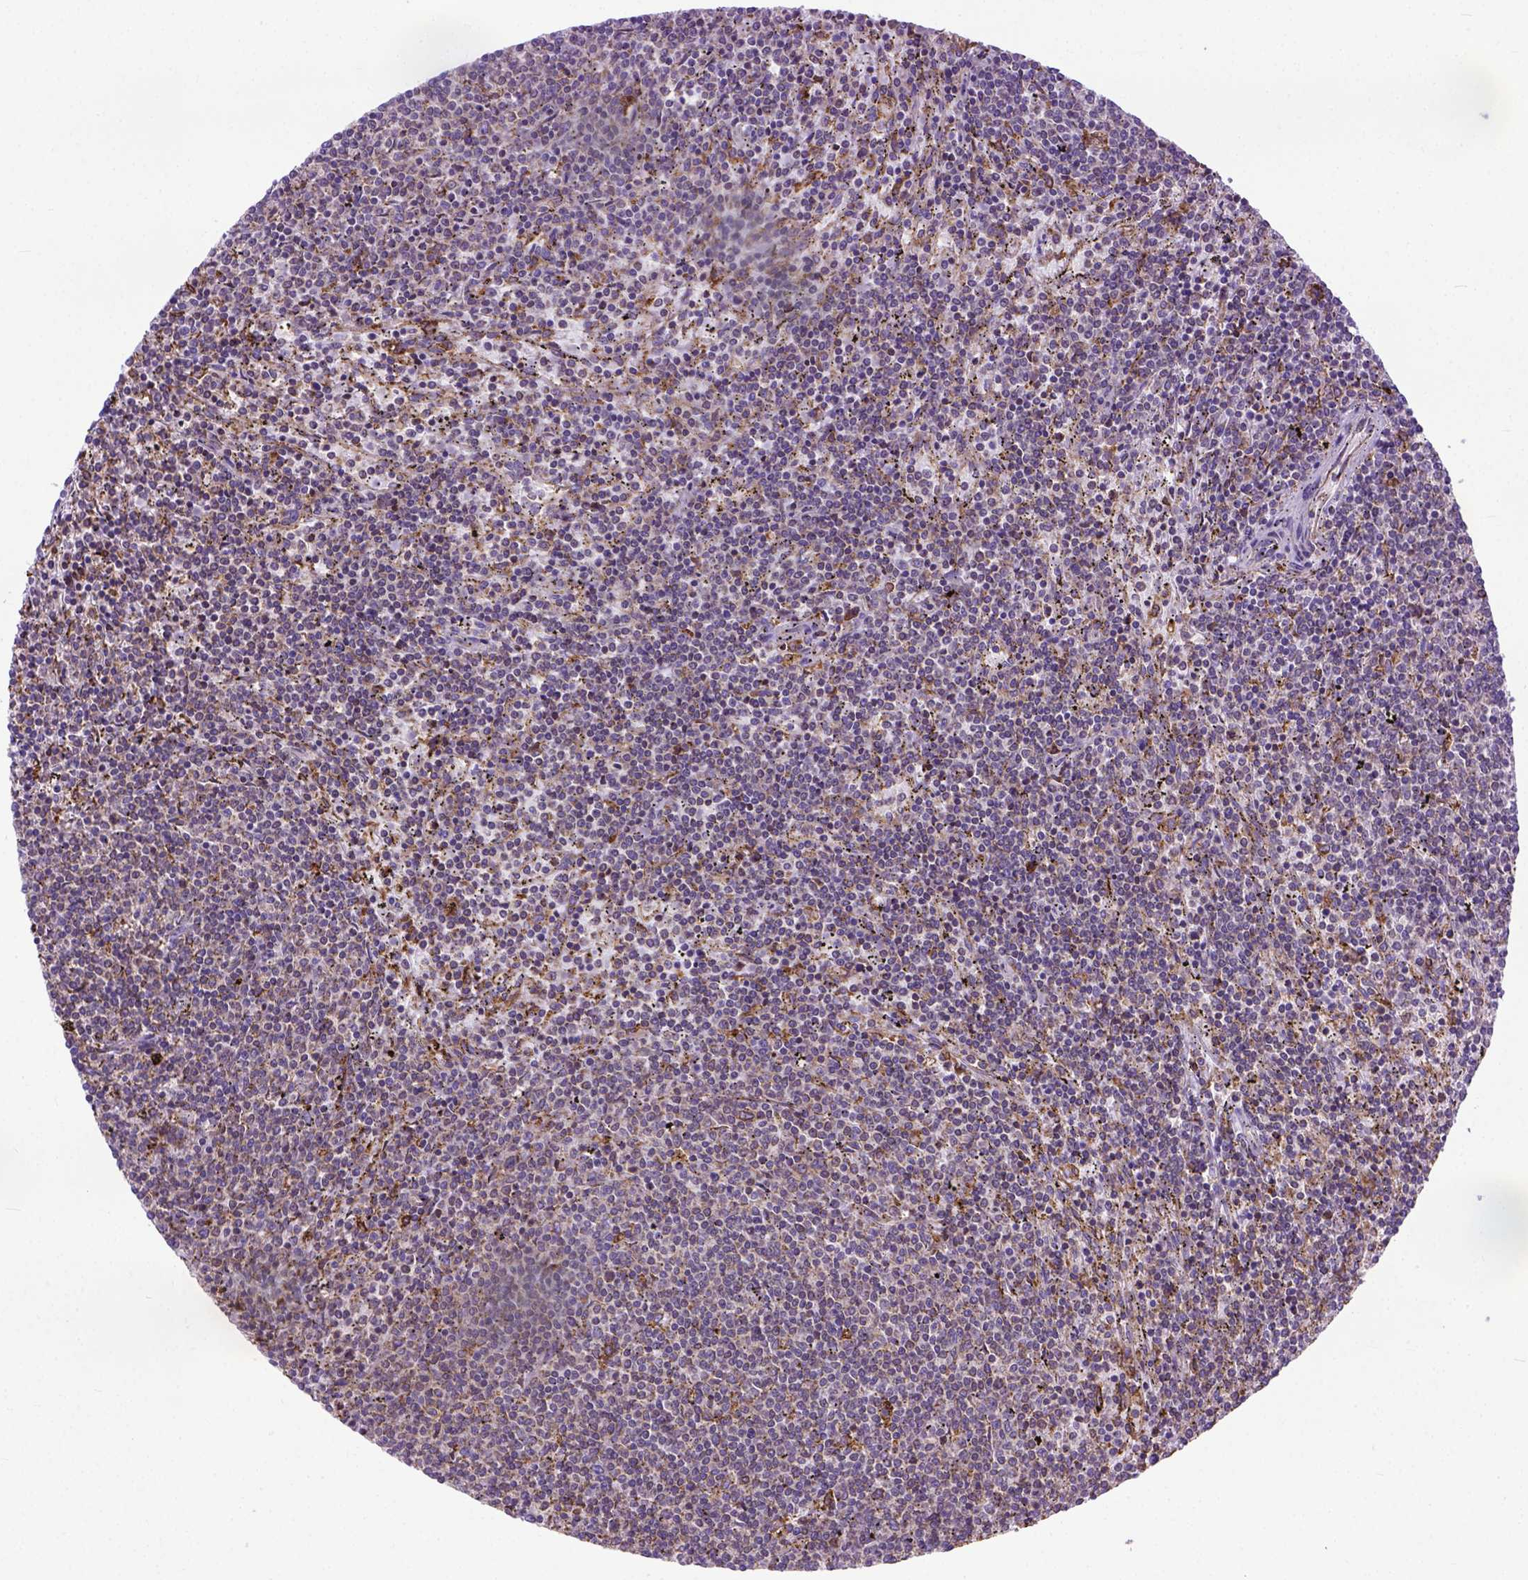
{"staining": {"intensity": "negative", "quantity": "none", "location": "none"}, "tissue": "lymphoma", "cell_type": "Tumor cells", "image_type": "cancer", "snomed": [{"axis": "morphology", "description": "Malignant lymphoma, non-Hodgkin's type, Low grade"}, {"axis": "topography", "description": "Spleen"}], "caption": "This is an immunohistochemistry (IHC) image of human malignant lymphoma, non-Hodgkin's type (low-grade). There is no expression in tumor cells.", "gene": "PLK4", "patient": {"sex": "female", "age": 50}}